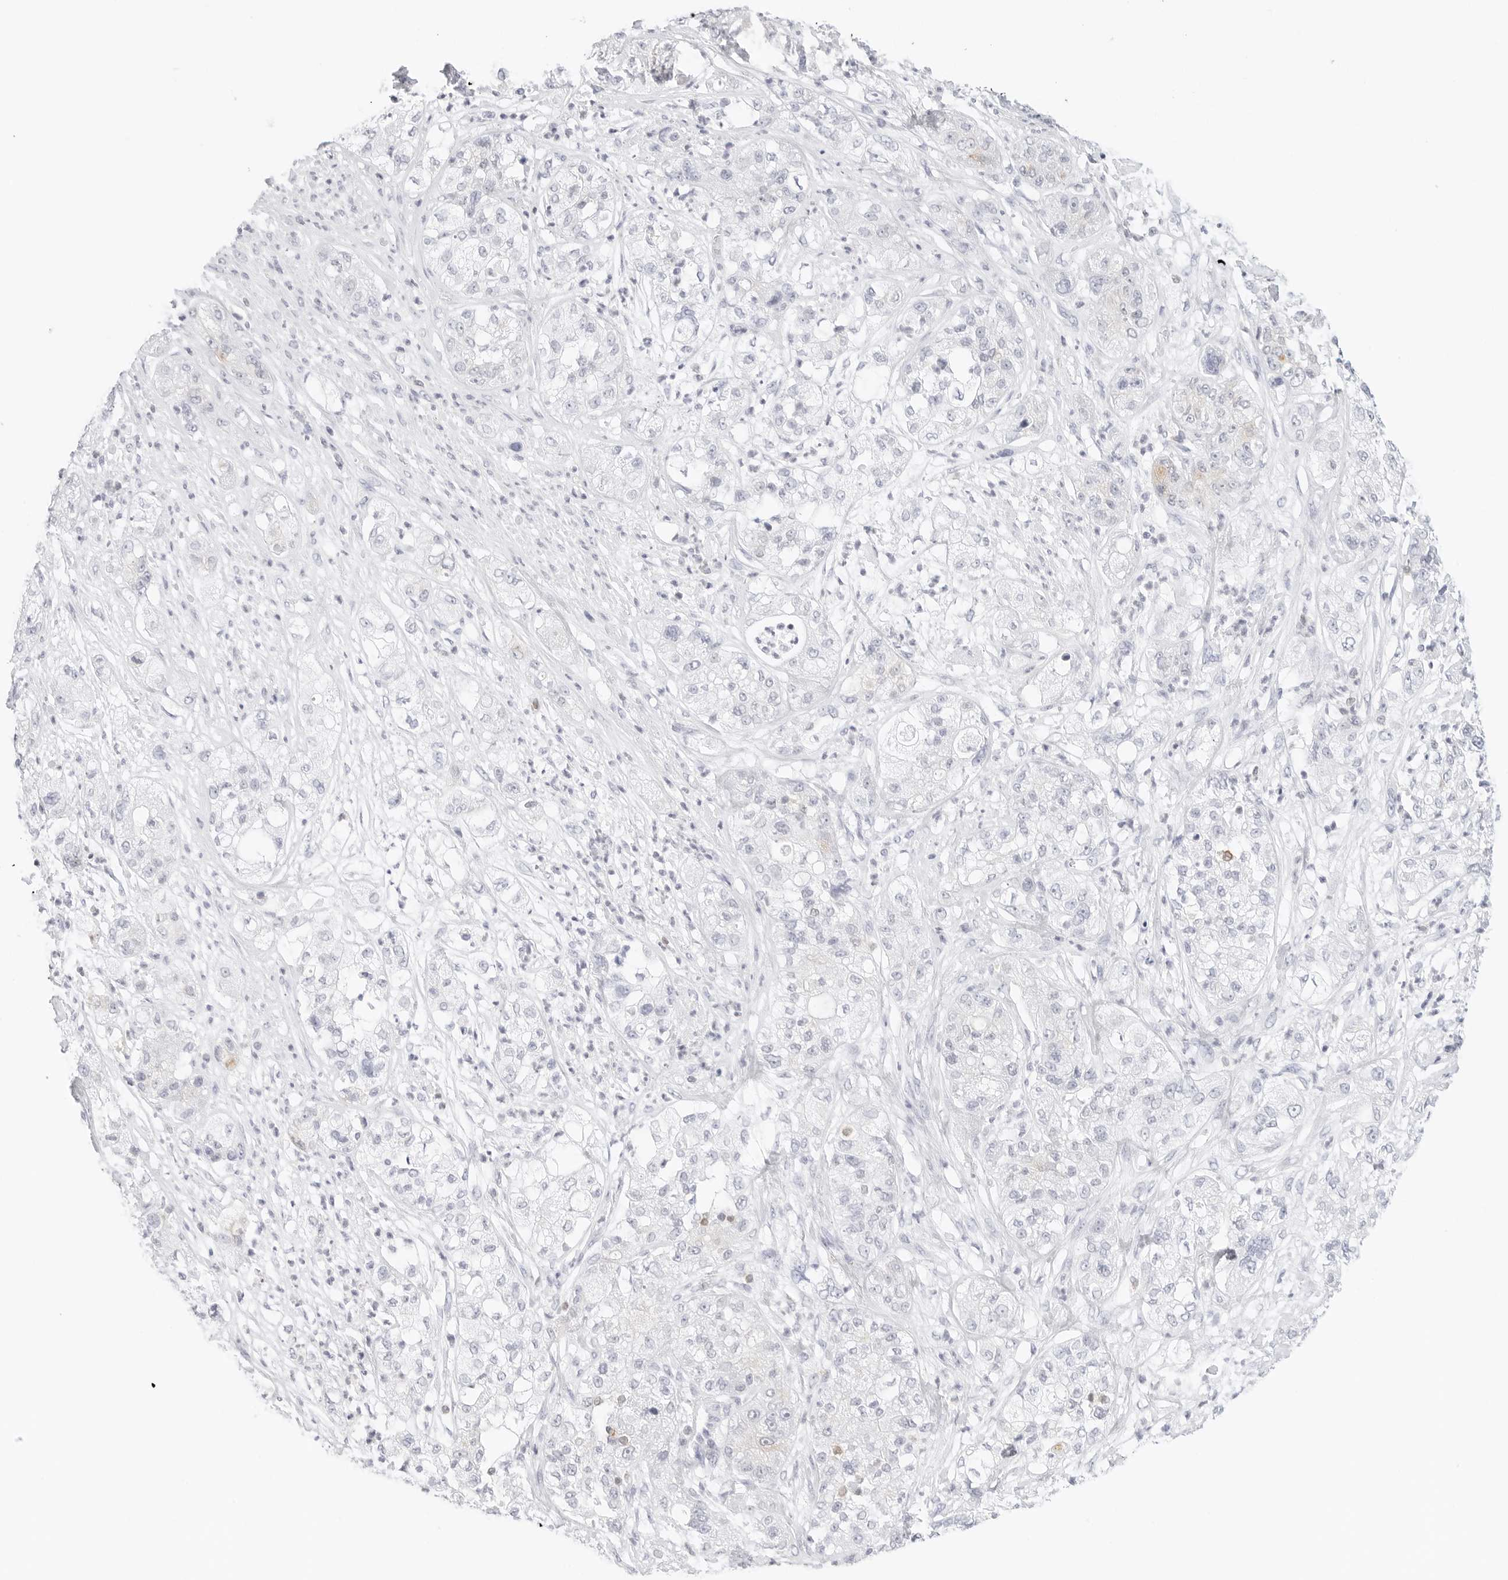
{"staining": {"intensity": "negative", "quantity": "none", "location": "none"}, "tissue": "pancreatic cancer", "cell_type": "Tumor cells", "image_type": "cancer", "snomed": [{"axis": "morphology", "description": "Adenocarcinoma, NOS"}, {"axis": "topography", "description": "Pancreas"}], "caption": "Immunohistochemistry histopathology image of neoplastic tissue: human pancreatic cancer (adenocarcinoma) stained with DAB (3,3'-diaminobenzidine) exhibits no significant protein positivity in tumor cells.", "gene": "SLC9A3R1", "patient": {"sex": "female", "age": 78}}